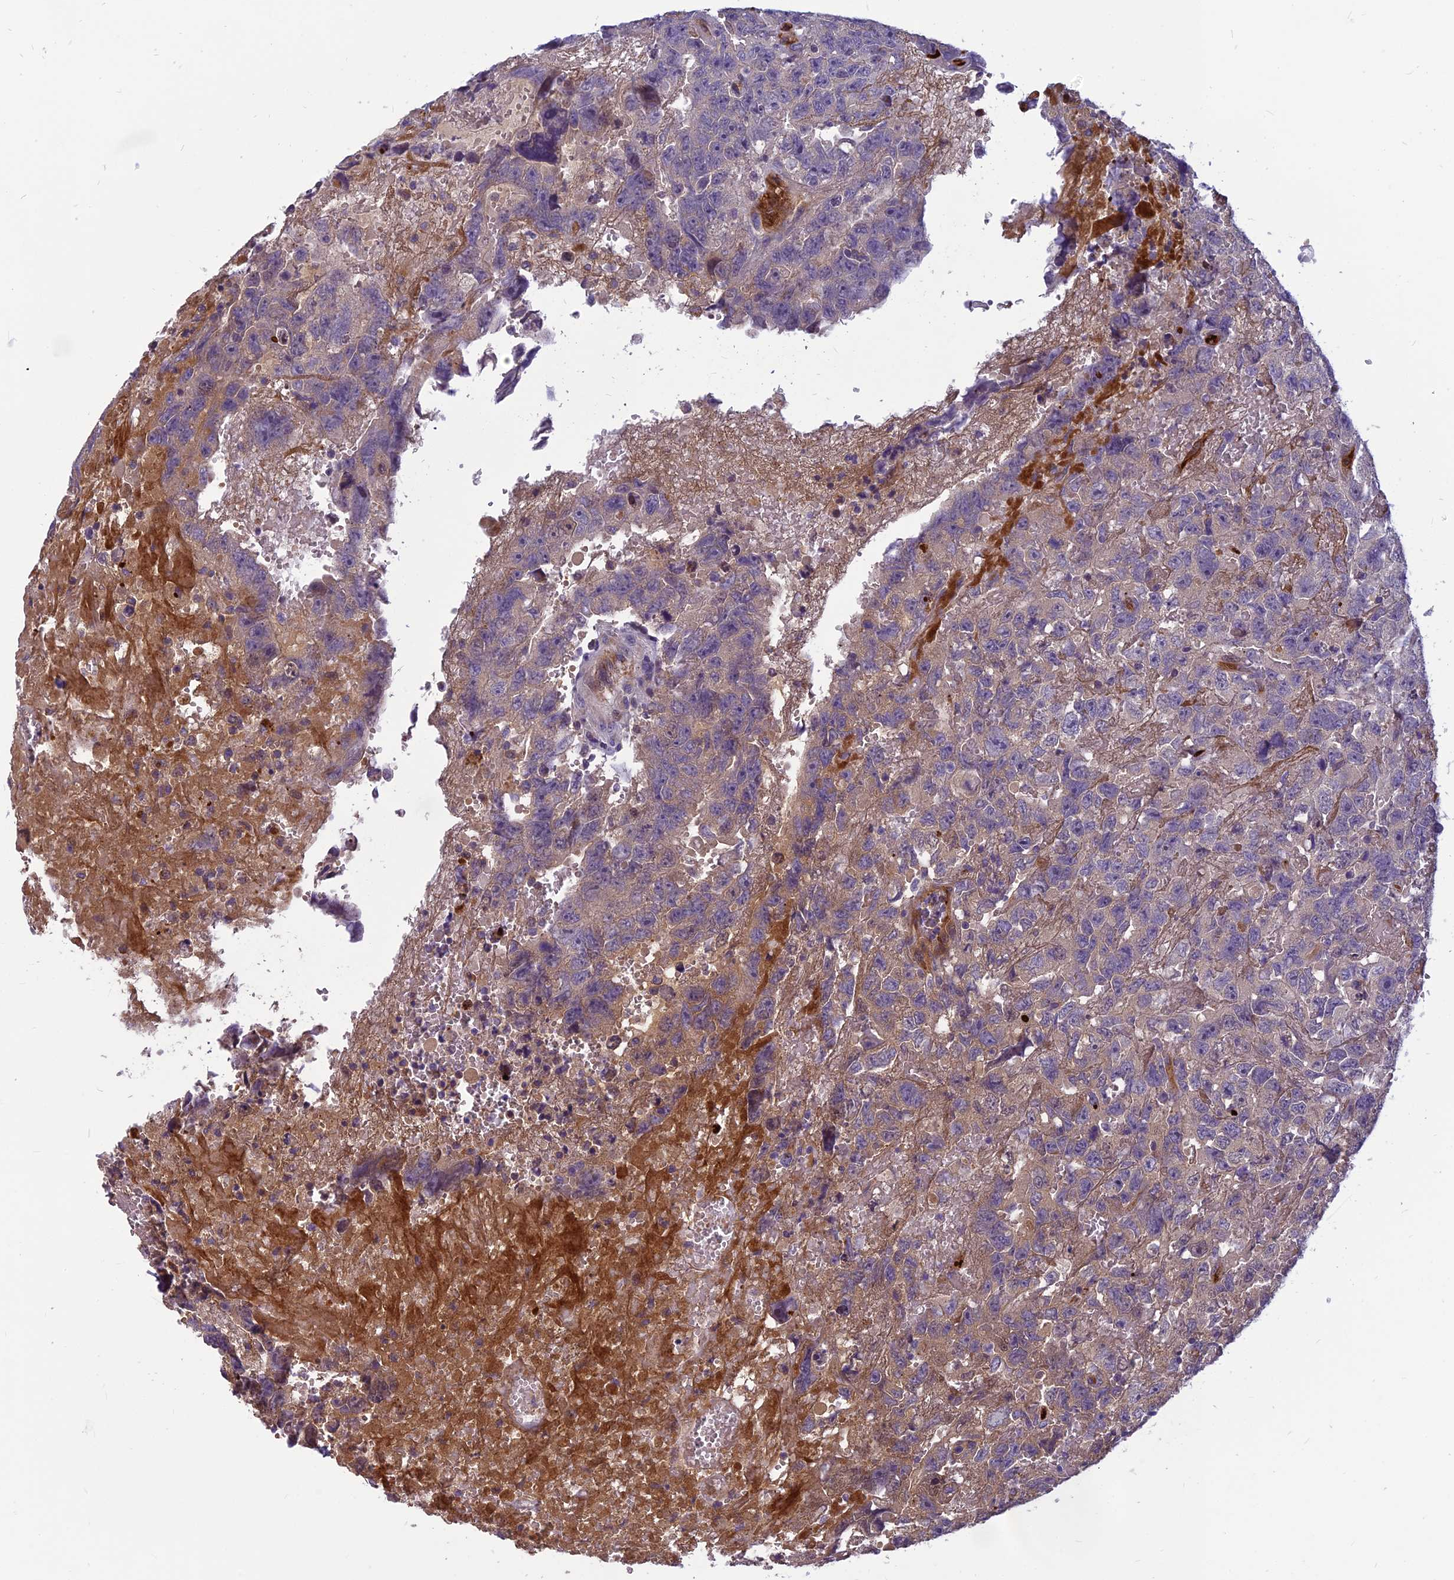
{"staining": {"intensity": "weak", "quantity": "25%-75%", "location": "cytoplasmic/membranous"}, "tissue": "testis cancer", "cell_type": "Tumor cells", "image_type": "cancer", "snomed": [{"axis": "morphology", "description": "Carcinoma, Embryonal, NOS"}, {"axis": "topography", "description": "Testis"}], "caption": "Testis embryonal carcinoma stained for a protein reveals weak cytoplasmic/membranous positivity in tumor cells. (Brightfield microscopy of DAB IHC at high magnification).", "gene": "CLEC11A", "patient": {"sex": "male", "age": 45}}